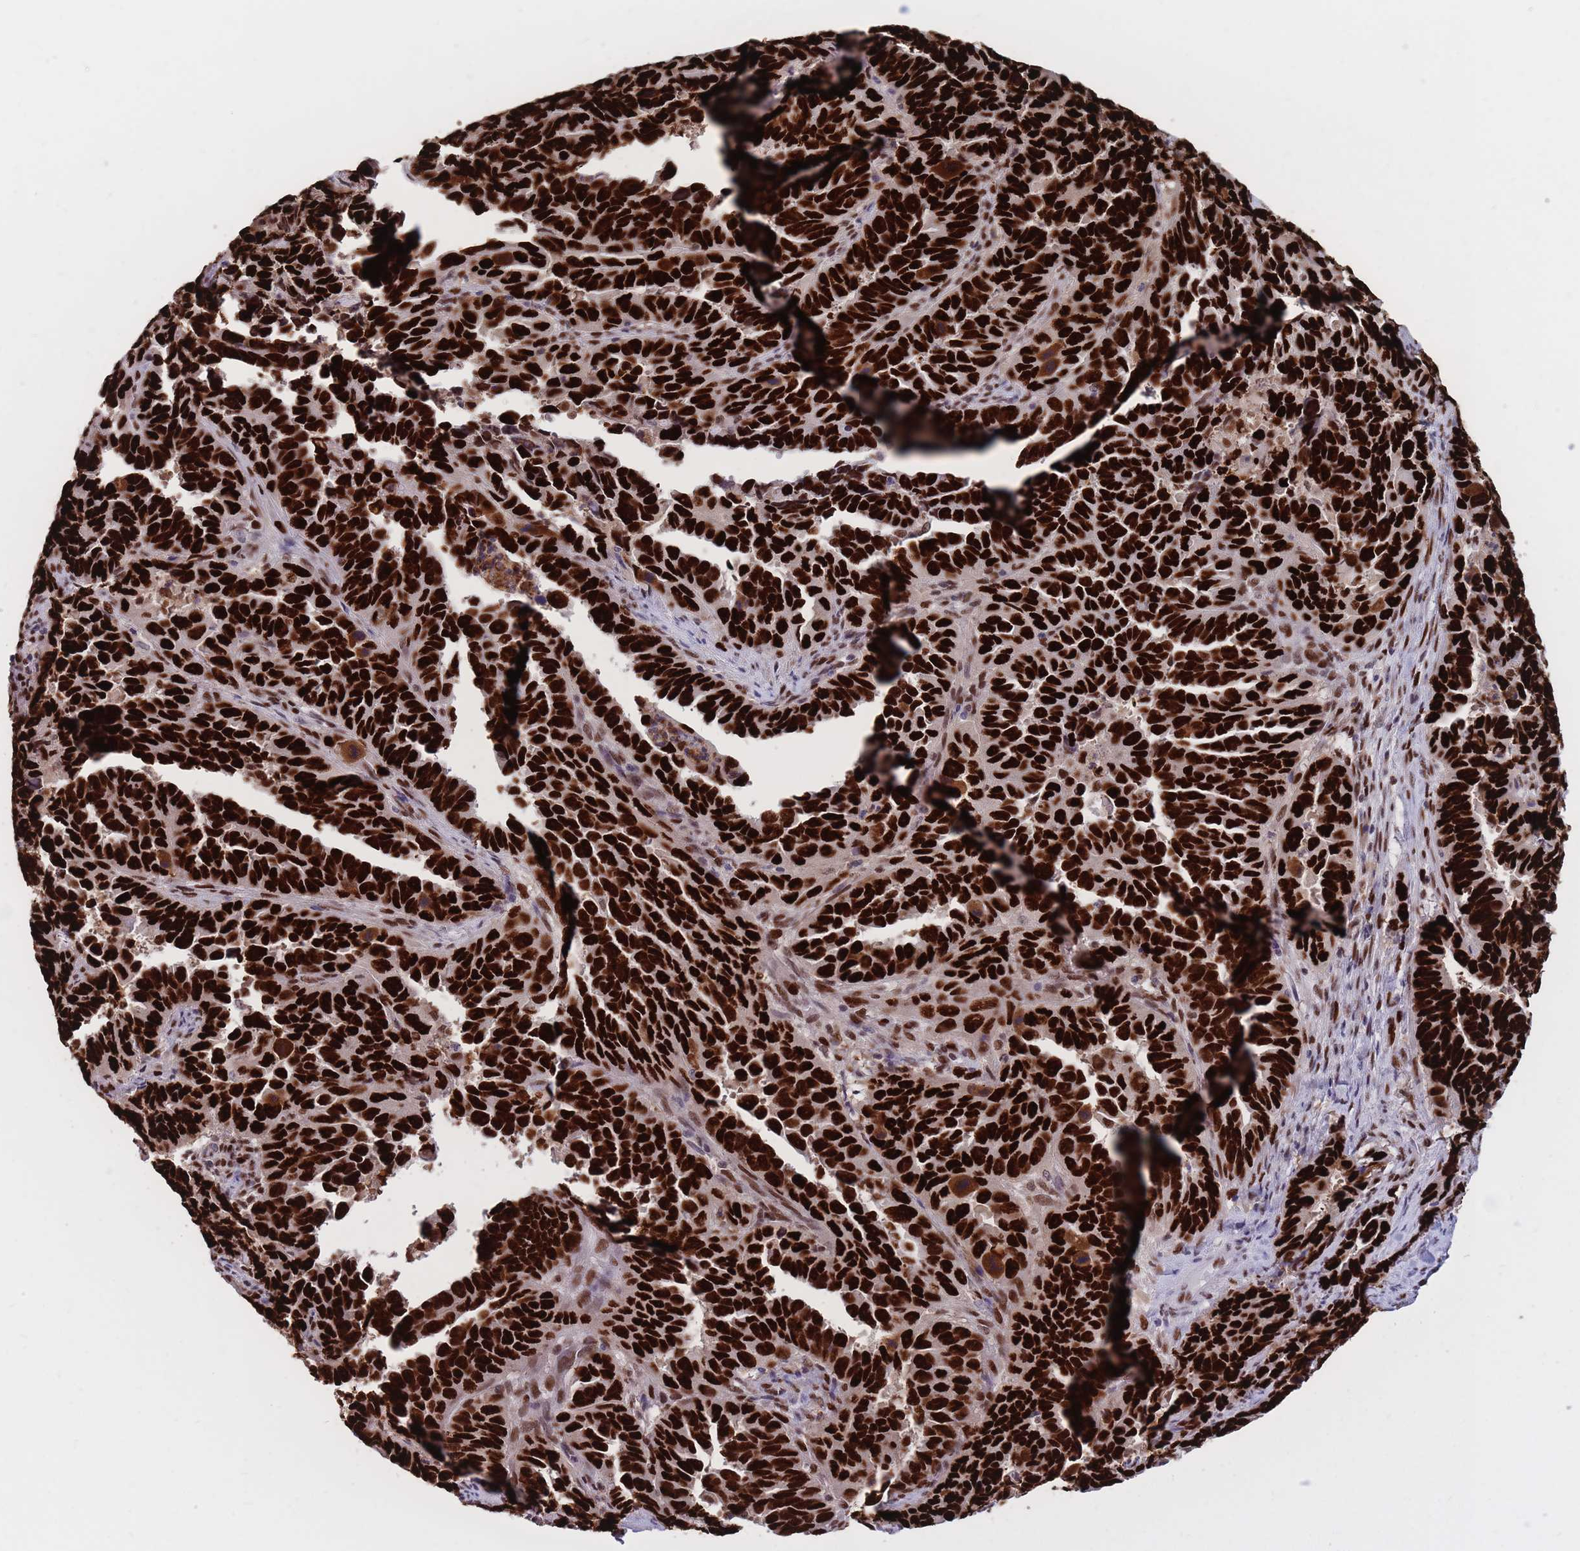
{"staining": {"intensity": "strong", "quantity": ">75%", "location": "nuclear"}, "tissue": "endometrial cancer", "cell_type": "Tumor cells", "image_type": "cancer", "snomed": [{"axis": "morphology", "description": "Adenocarcinoma, NOS"}, {"axis": "topography", "description": "Endometrium"}], "caption": "This micrograph displays IHC staining of human endometrial cancer (adenocarcinoma), with high strong nuclear positivity in approximately >75% of tumor cells.", "gene": "NASP", "patient": {"sex": "female", "age": 65}}